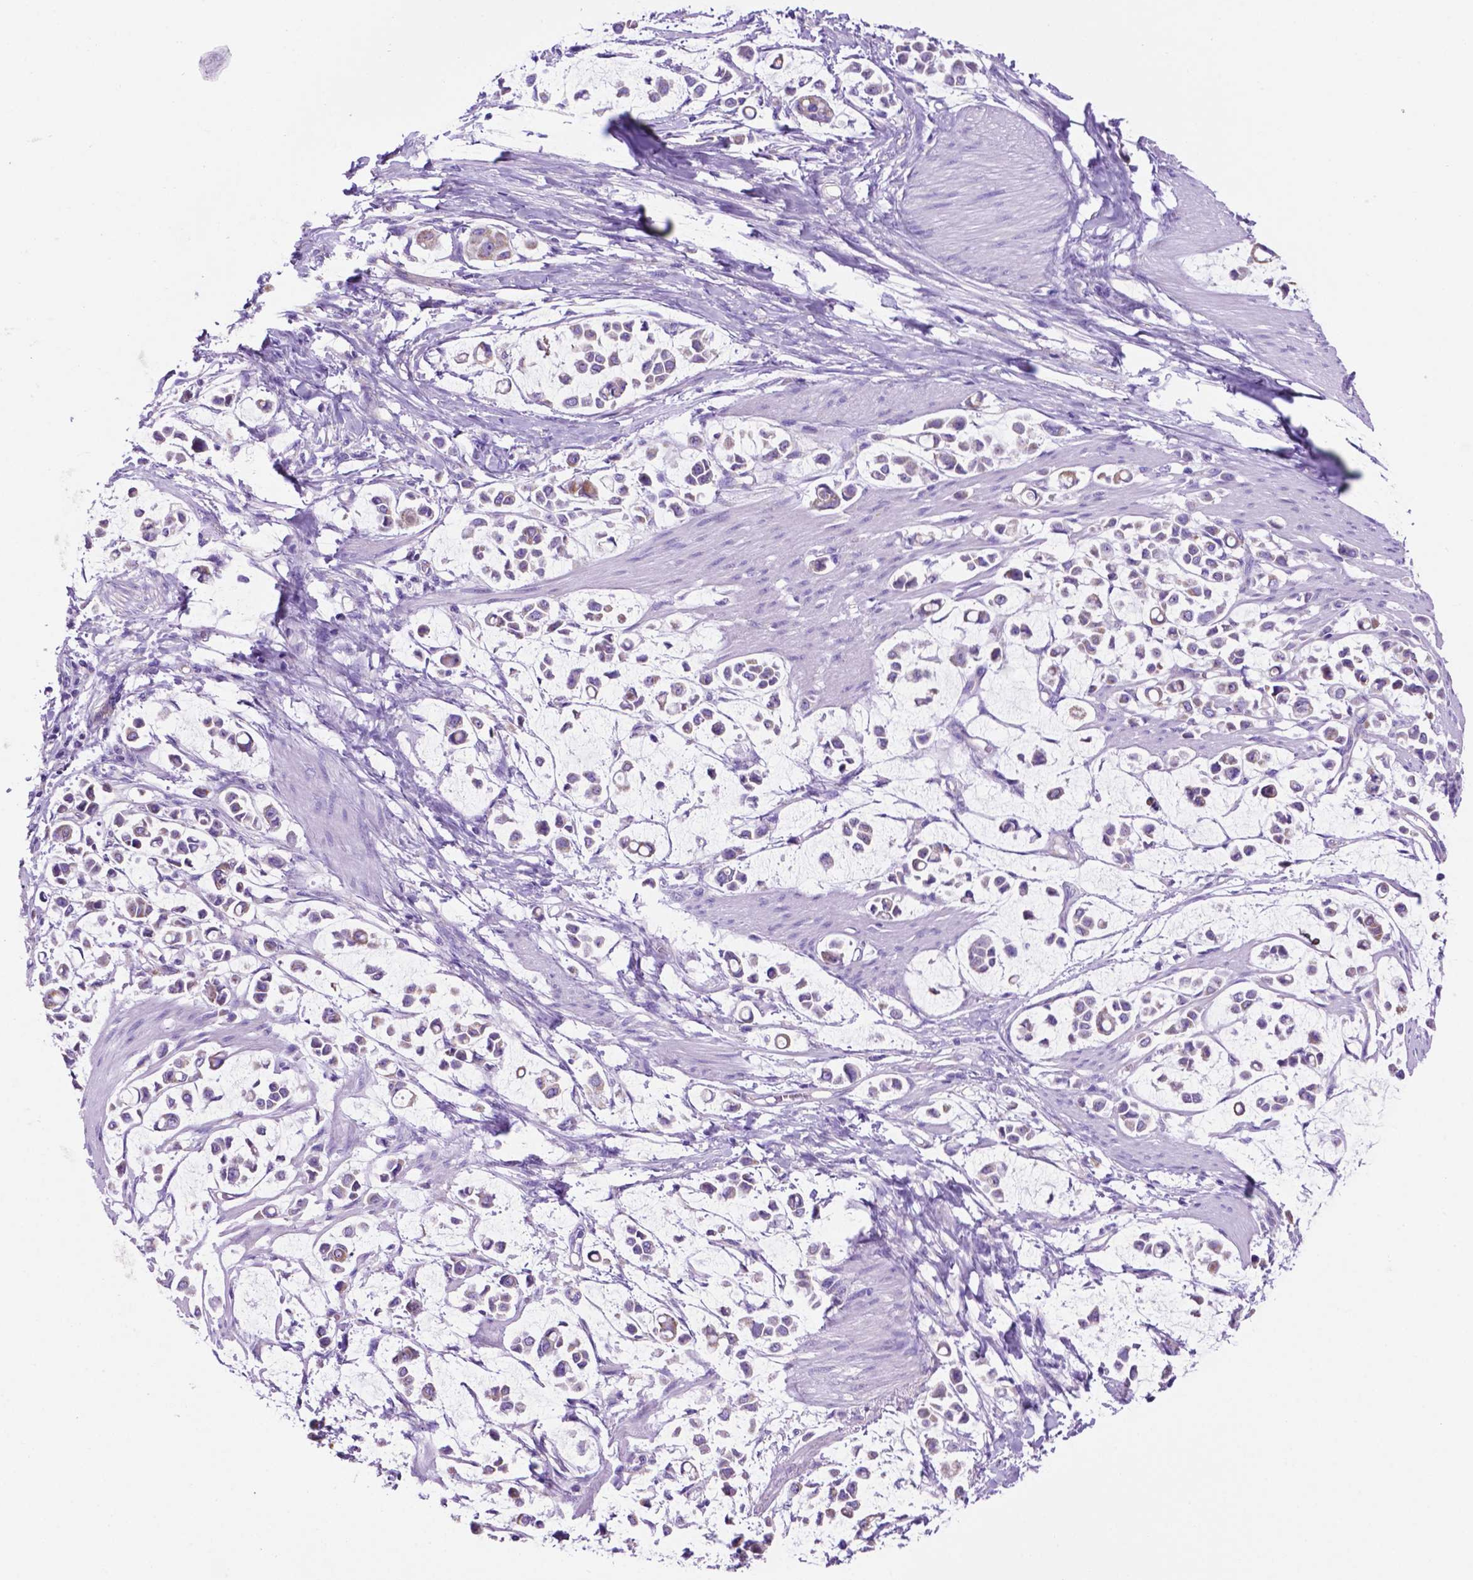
{"staining": {"intensity": "negative", "quantity": "none", "location": "none"}, "tissue": "stomach cancer", "cell_type": "Tumor cells", "image_type": "cancer", "snomed": [{"axis": "morphology", "description": "Adenocarcinoma, NOS"}, {"axis": "topography", "description": "Stomach"}], "caption": "This is an immunohistochemistry (IHC) micrograph of human stomach cancer (adenocarcinoma). There is no positivity in tumor cells.", "gene": "TMEM121B", "patient": {"sex": "male", "age": 82}}